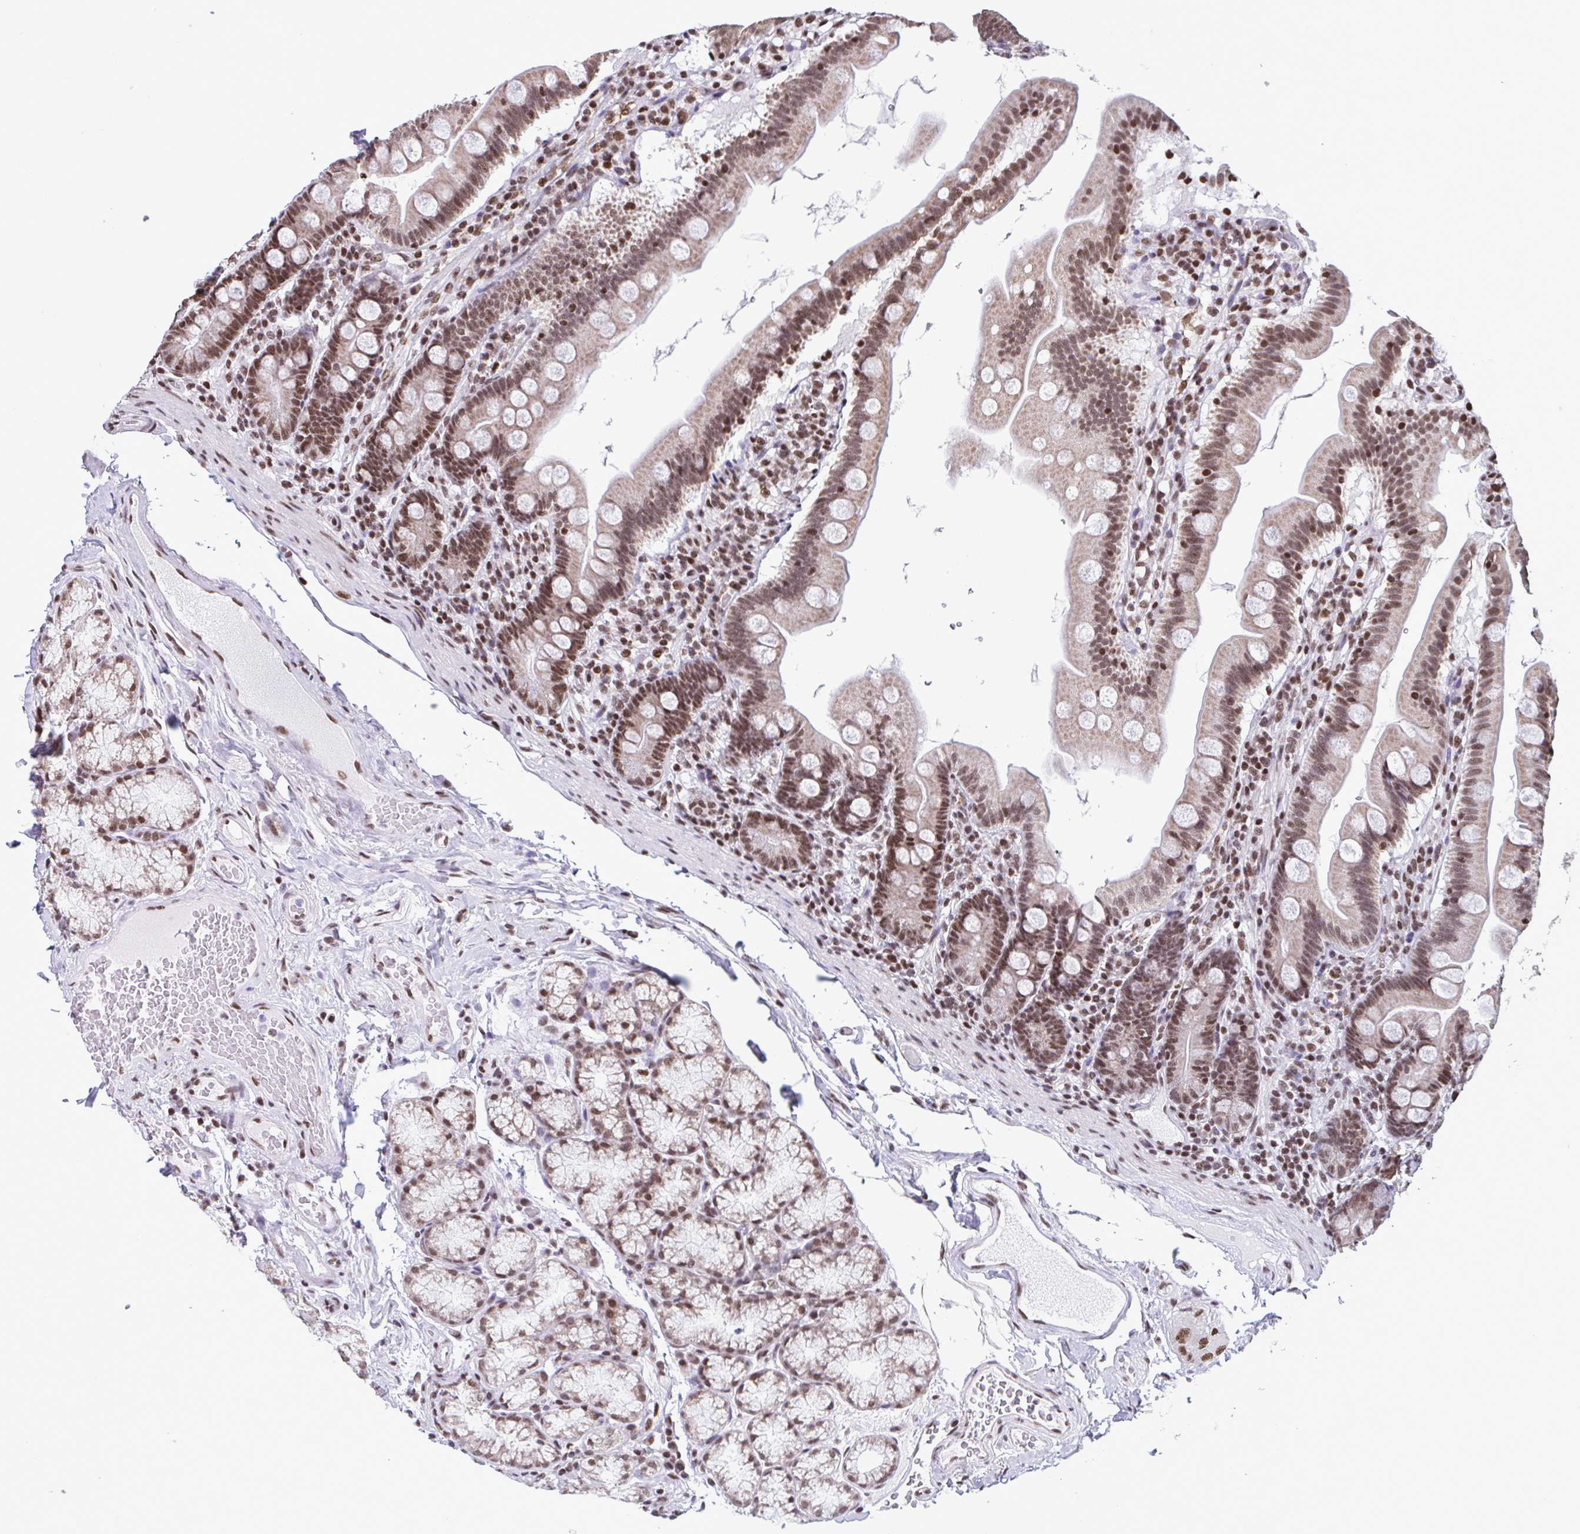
{"staining": {"intensity": "moderate", "quantity": ">75%", "location": "nuclear"}, "tissue": "duodenum", "cell_type": "Glandular cells", "image_type": "normal", "snomed": [{"axis": "morphology", "description": "Normal tissue, NOS"}, {"axis": "topography", "description": "Duodenum"}], "caption": "IHC (DAB) staining of unremarkable human duodenum shows moderate nuclear protein staining in approximately >75% of glandular cells. Nuclei are stained in blue.", "gene": "TIMM21", "patient": {"sex": "female", "age": 67}}